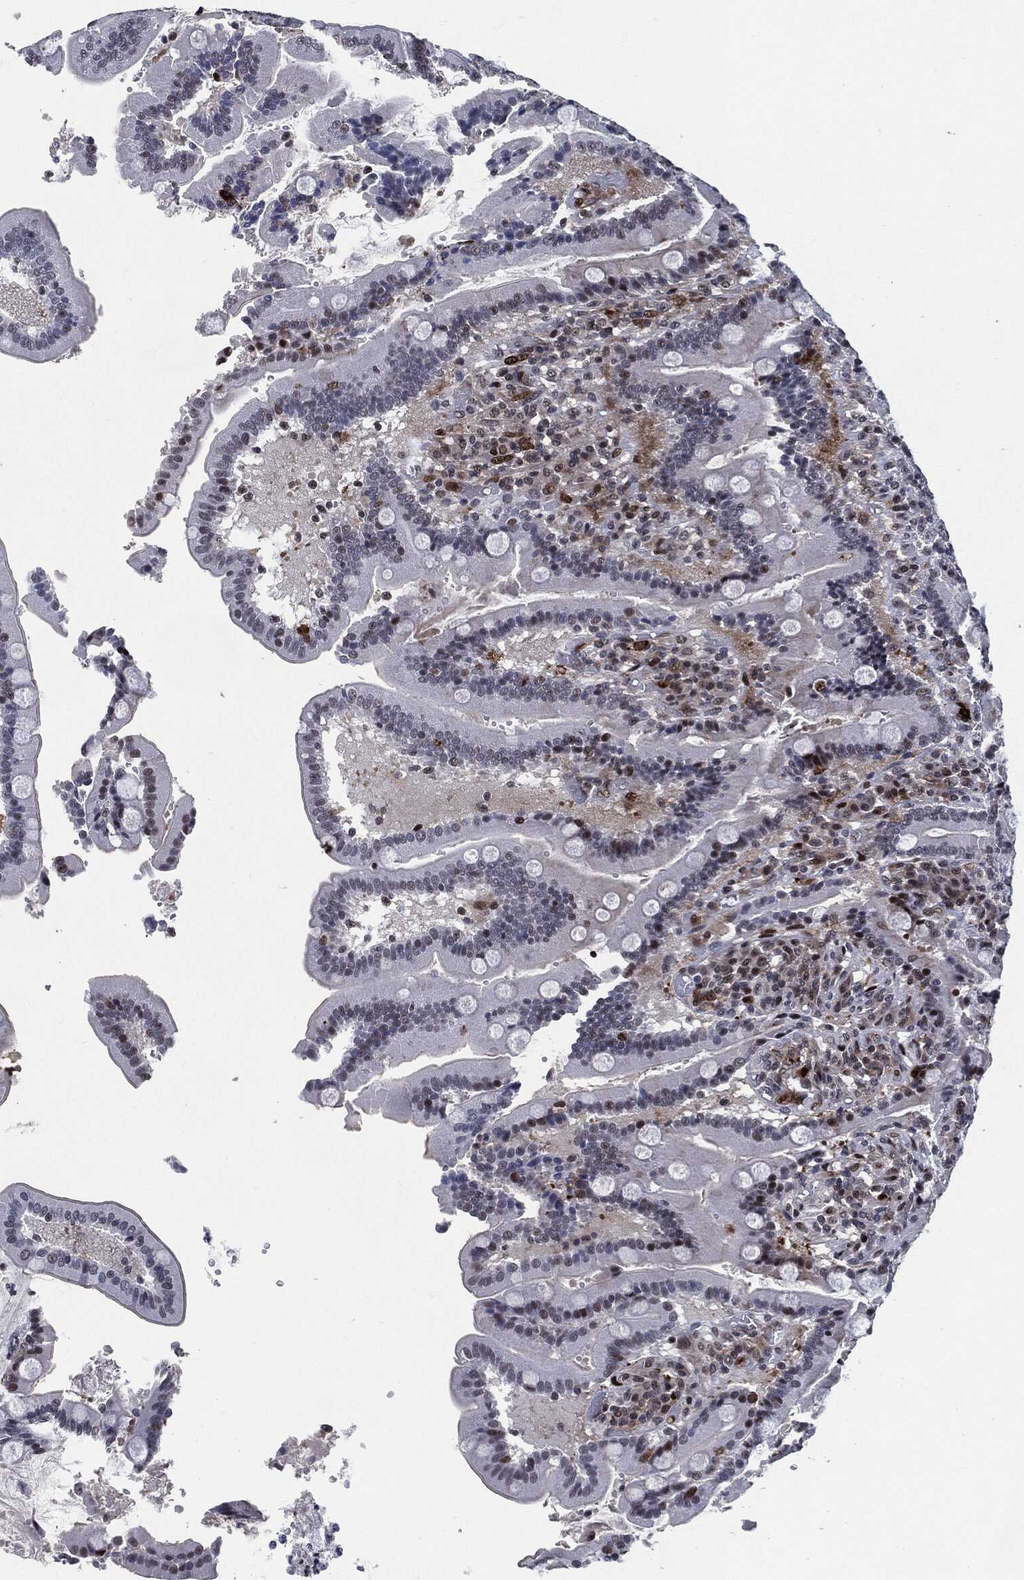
{"staining": {"intensity": "strong", "quantity": "<25%", "location": "cytoplasmic/membranous,nuclear"}, "tissue": "duodenum", "cell_type": "Glandular cells", "image_type": "normal", "snomed": [{"axis": "morphology", "description": "Normal tissue, NOS"}, {"axis": "topography", "description": "Duodenum"}], "caption": "Brown immunohistochemical staining in benign human duodenum shows strong cytoplasmic/membranous,nuclear expression in approximately <25% of glandular cells.", "gene": "AKT2", "patient": {"sex": "female", "age": 62}}